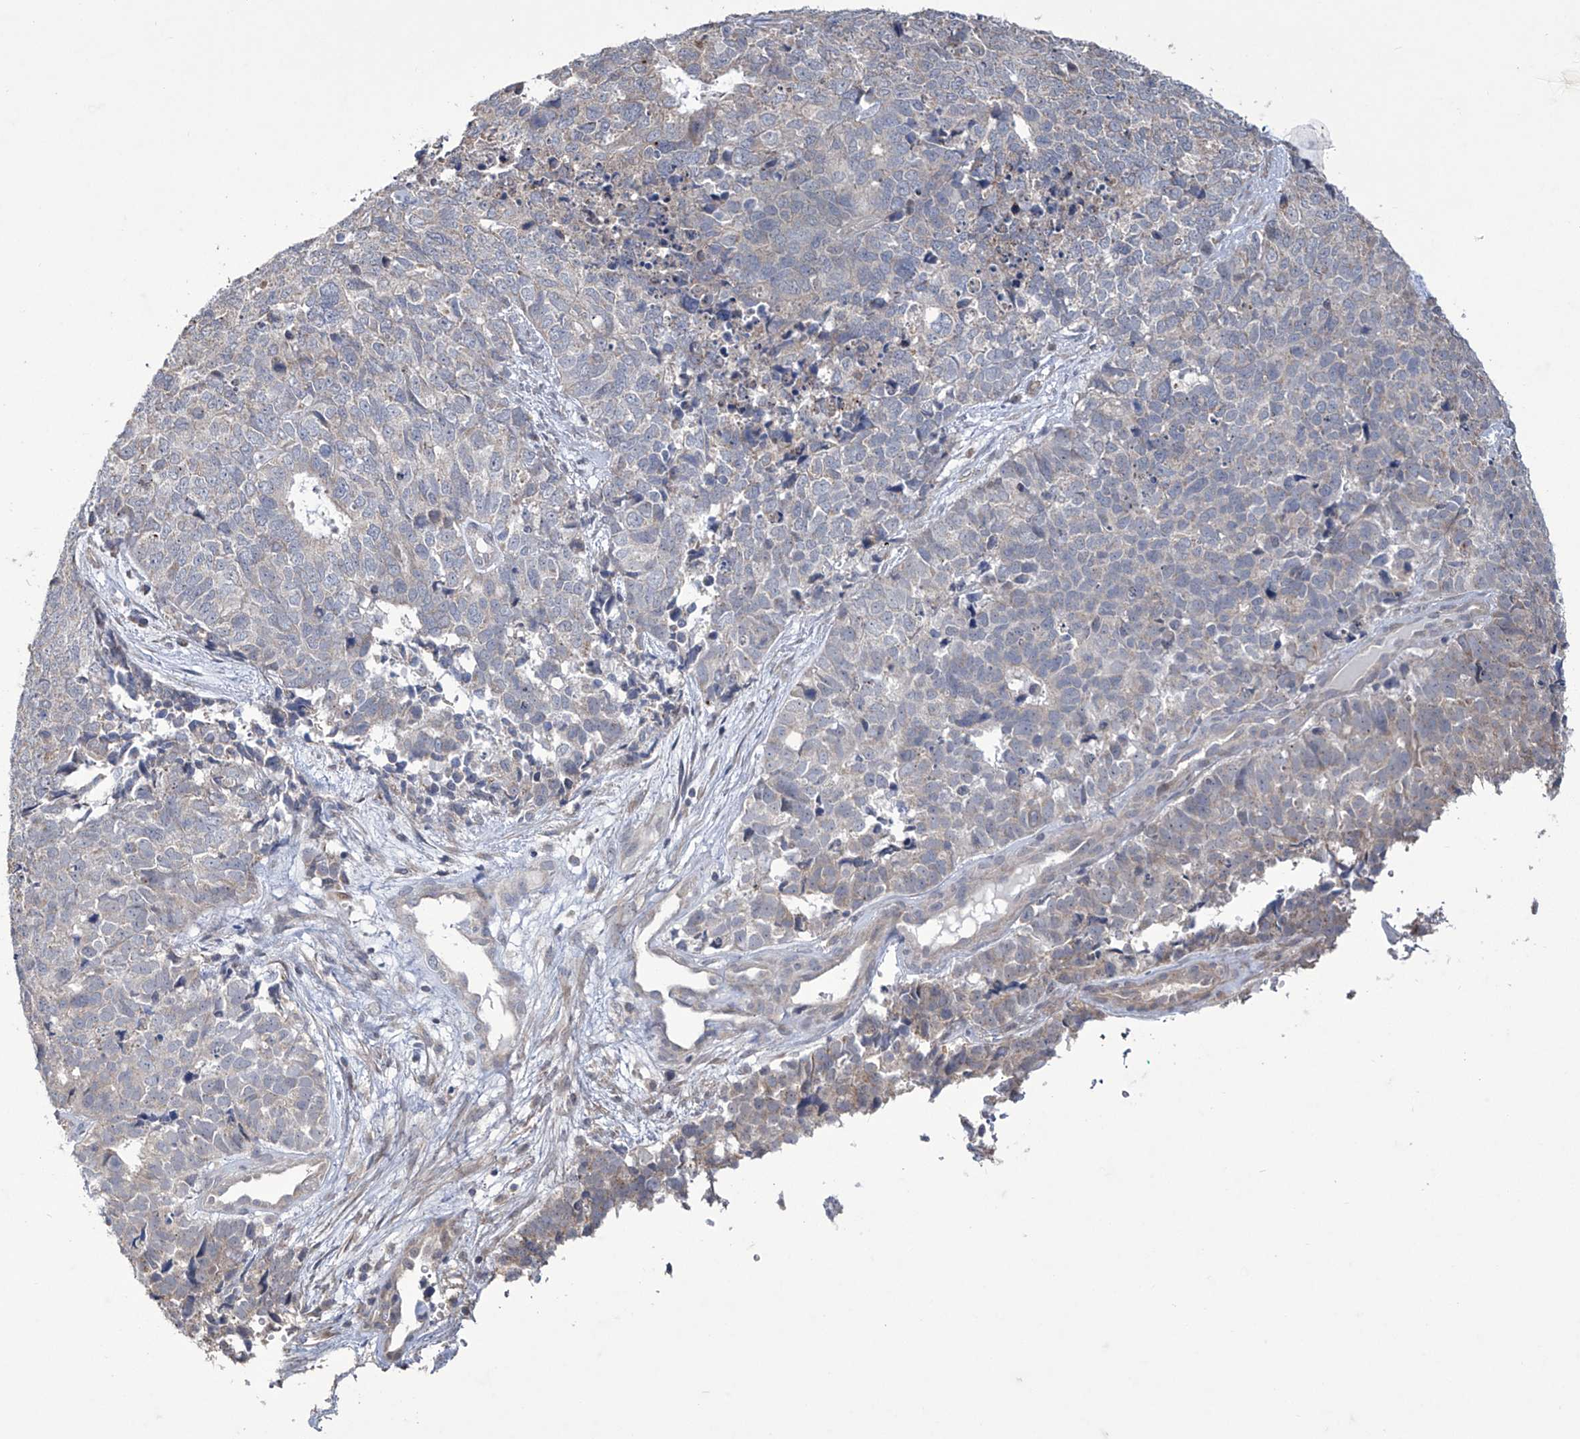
{"staining": {"intensity": "negative", "quantity": "none", "location": "none"}, "tissue": "cervical cancer", "cell_type": "Tumor cells", "image_type": "cancer", "snomed": [{"axis": "morphology", "description": "Squamous cell carcinoma, NOS"}, {"axis": "topography", "description": "Cervix"}], "caption": "The IHC micrograph has no significant positivity in tumor cells of cervical cancer (squamous cell carcinoma) tissue. (DAB immunohistochemistry (IHC), high magnification).", "gene": "TRIM60", "patient": {"sex": "female", "age": 63}}